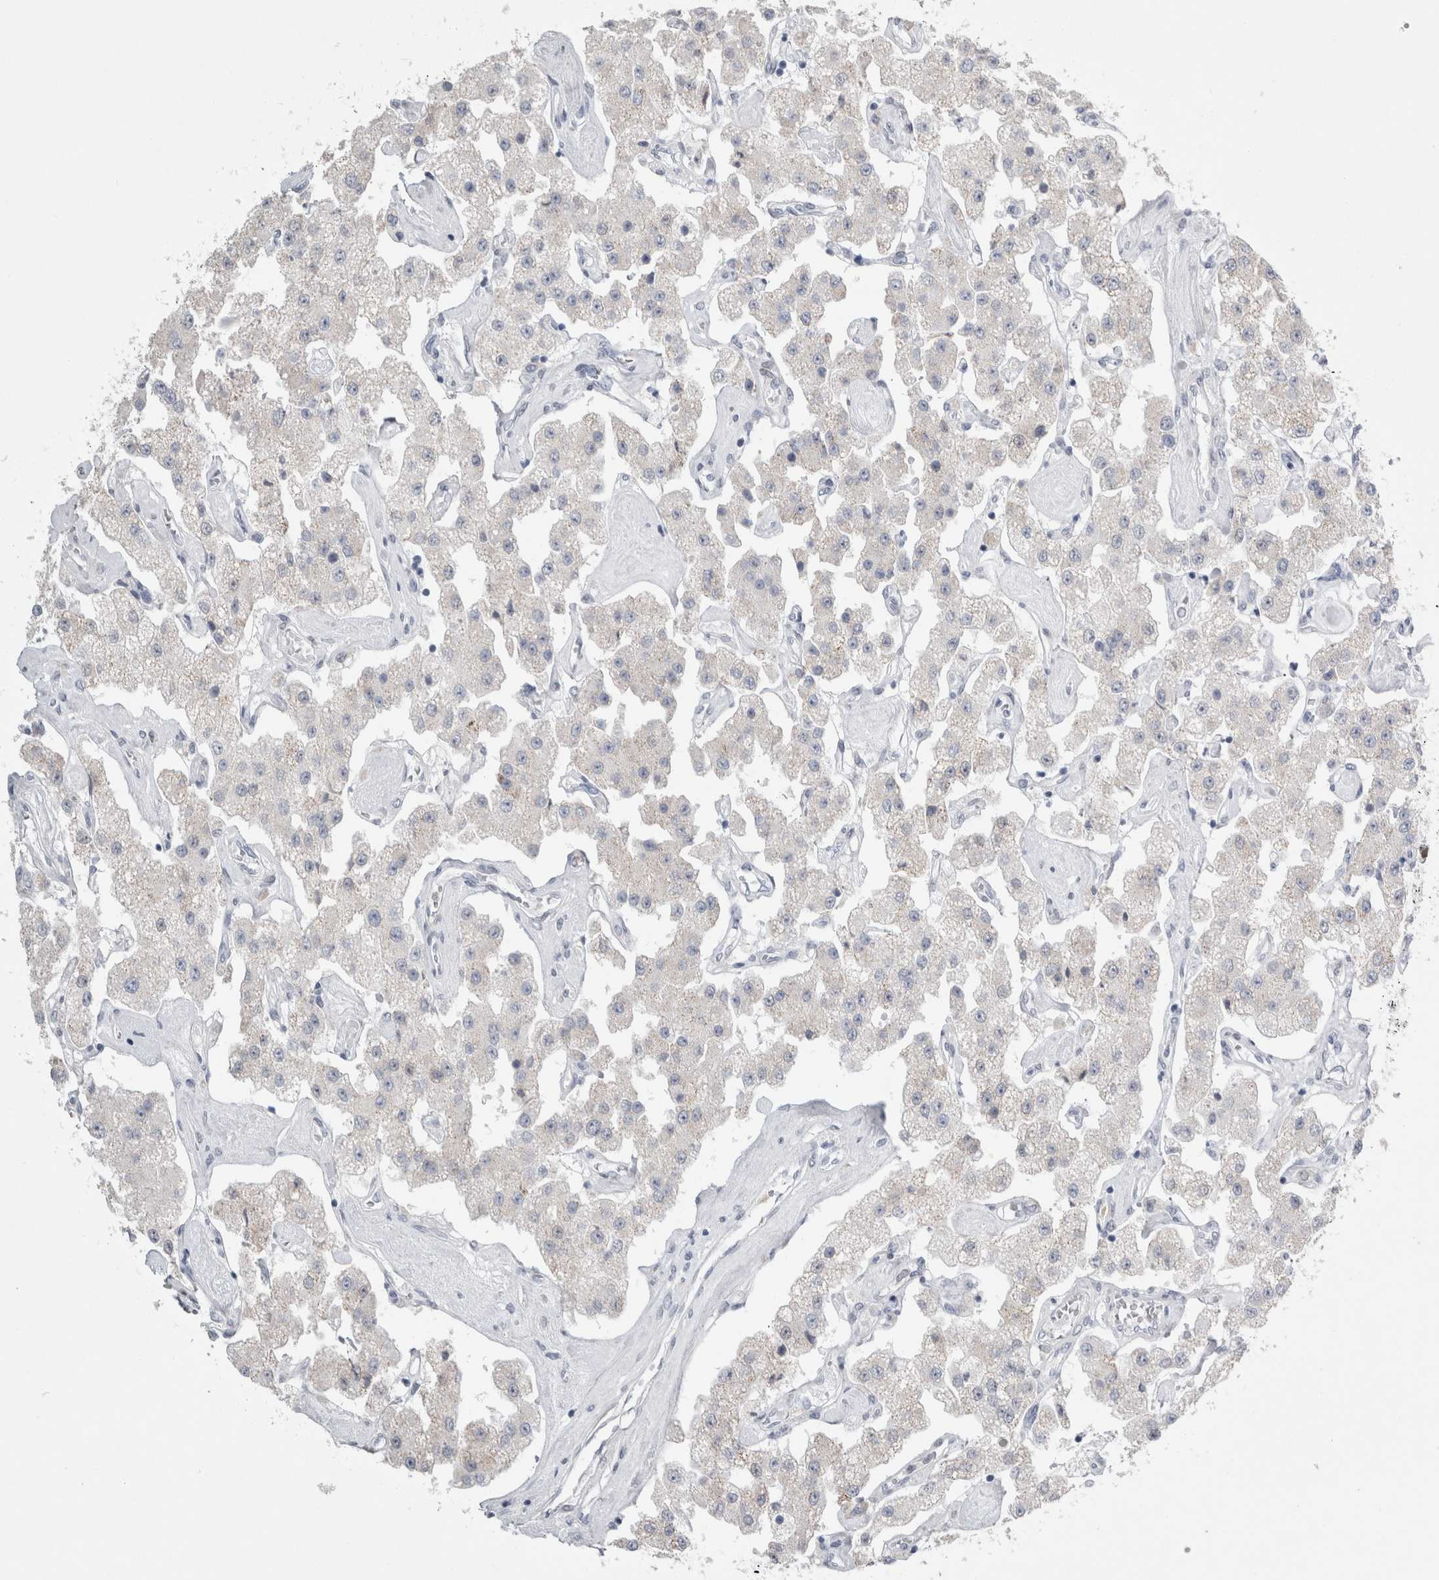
{"staining": {"intensity": "negative", "quantity": "none", "location": "none"}, "tissue": "carcinoid", "cell_type": "Tumor cells", "image_type": "cancer", "snomed": [{"axis": "morphology", "description": "Carcinoid, malignant, NOS"}, {"axis": "topography", "description": "Pancreas"}], "caption": "The photomicrograph demonstrates no significant expression in tumor cells of carcinoid (malignant). (Brightfield microscopy of DAB IHC at high magnification).", "gene": "PLIN1", "patient": {"sex": "male", "age": 41}}